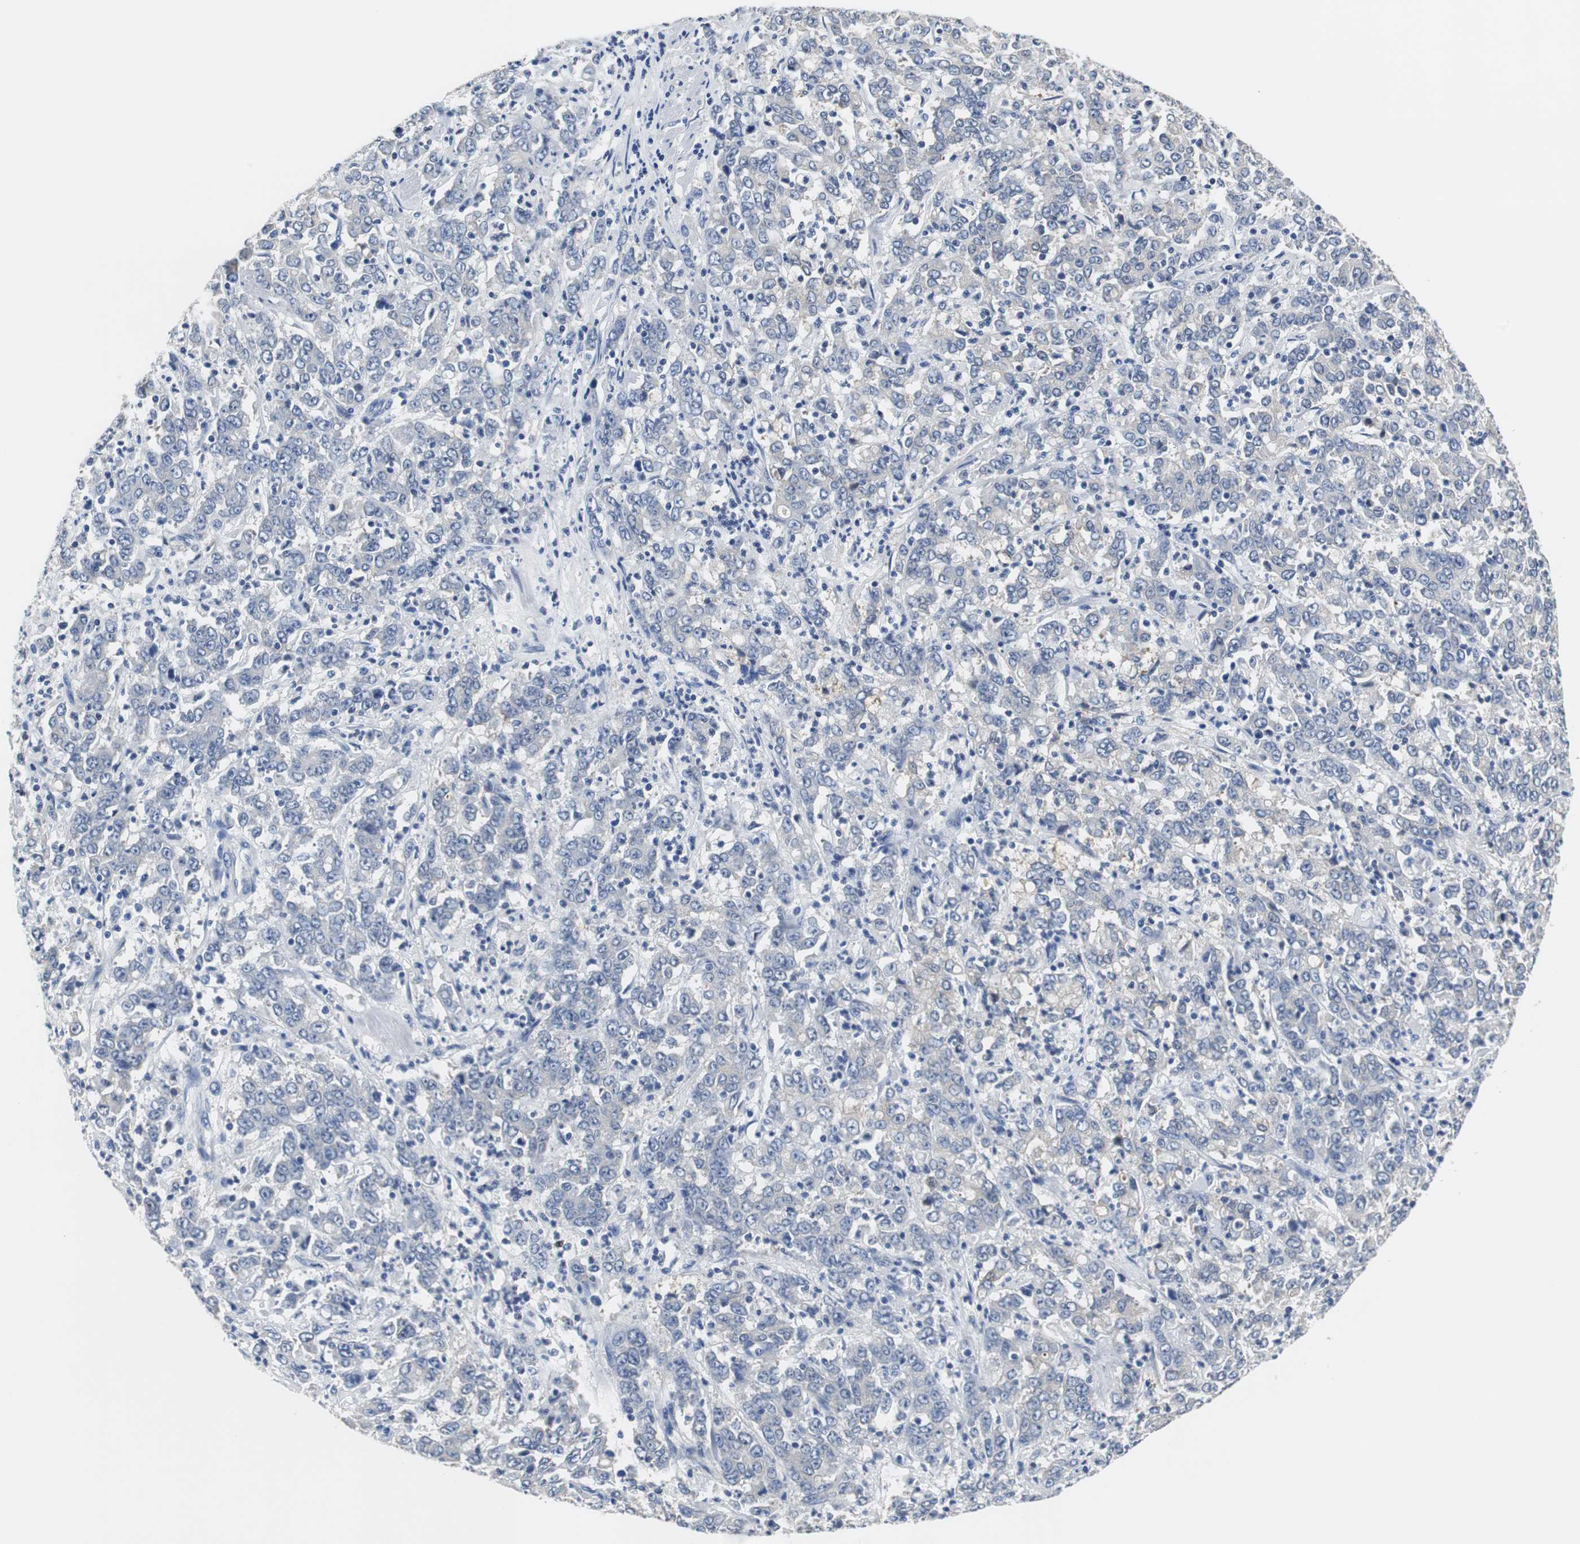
{"staining": {"intensity": "negative", "quantity": "none", "location": "none"}, "tissue": "stomach cancer", "cell_type": "Tumor cells", "image_type": "cancer", "snomed": [{"axis": "morphology", "description": "Adenocarcinoma, NOS"}, {"axis": "topography", "description": "Stomach, lower"}], "caption": "This photomicrograph is of adenocarcinoma (stomach) stained with immunohistochemistry to label a protein in brown with the nuclei are counter-stained blue. There is no expression in tumor cells.", "gene": "PCK1", "patient": {"sex": "female", "age": 71}}